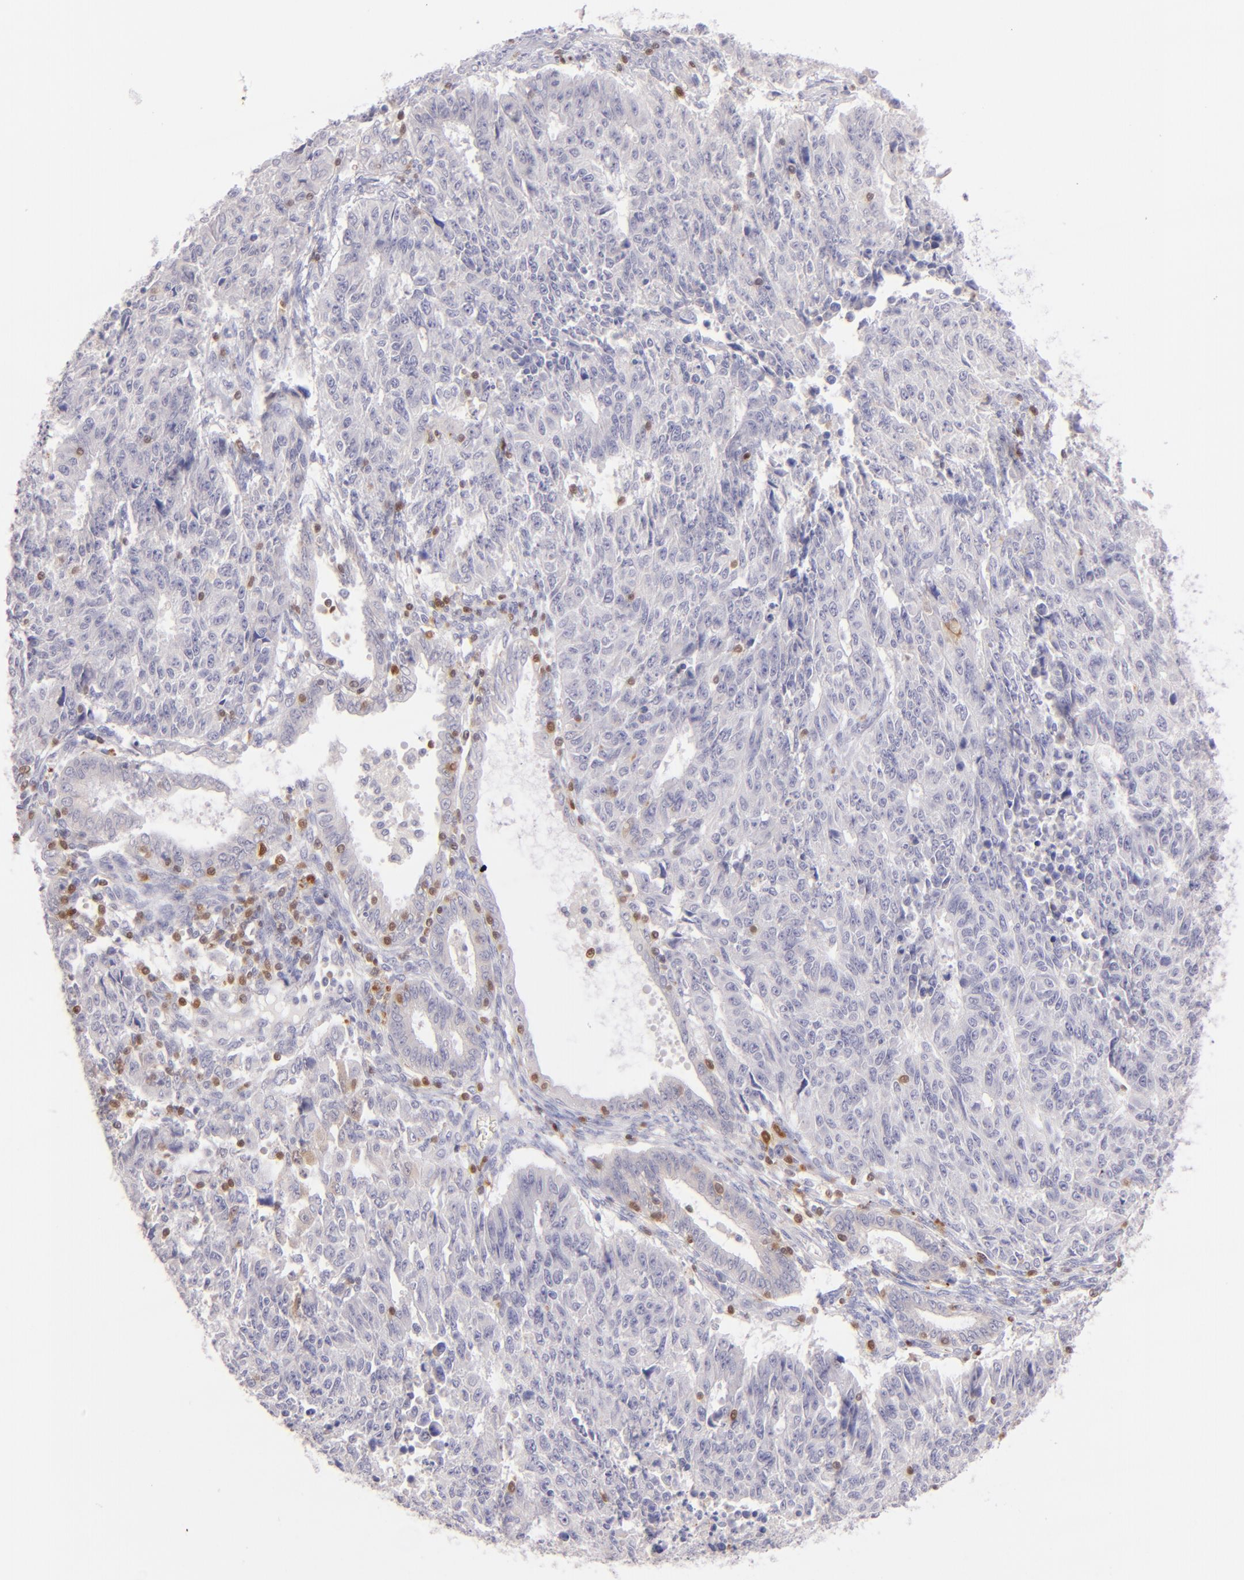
{"staining": {"intensity": "negative", "quantity": "none", "location": "none"}, "tissue": "endometrial cancer", "cell_type": "Tumor cells", "image_type": "cancer", "snomed": [{"axis": "morphology", "description": "Adenocarcinoma, NOS"}, {"axis": "topography", "description": "Endometrium"}], "caption": "Photomicrograph shows no protein expression in tumor cells of endometrial cancer (adenocarcinoma) tissue.", "gene": "ZAP70", "patient": {"sex": "female", "age": 42}}